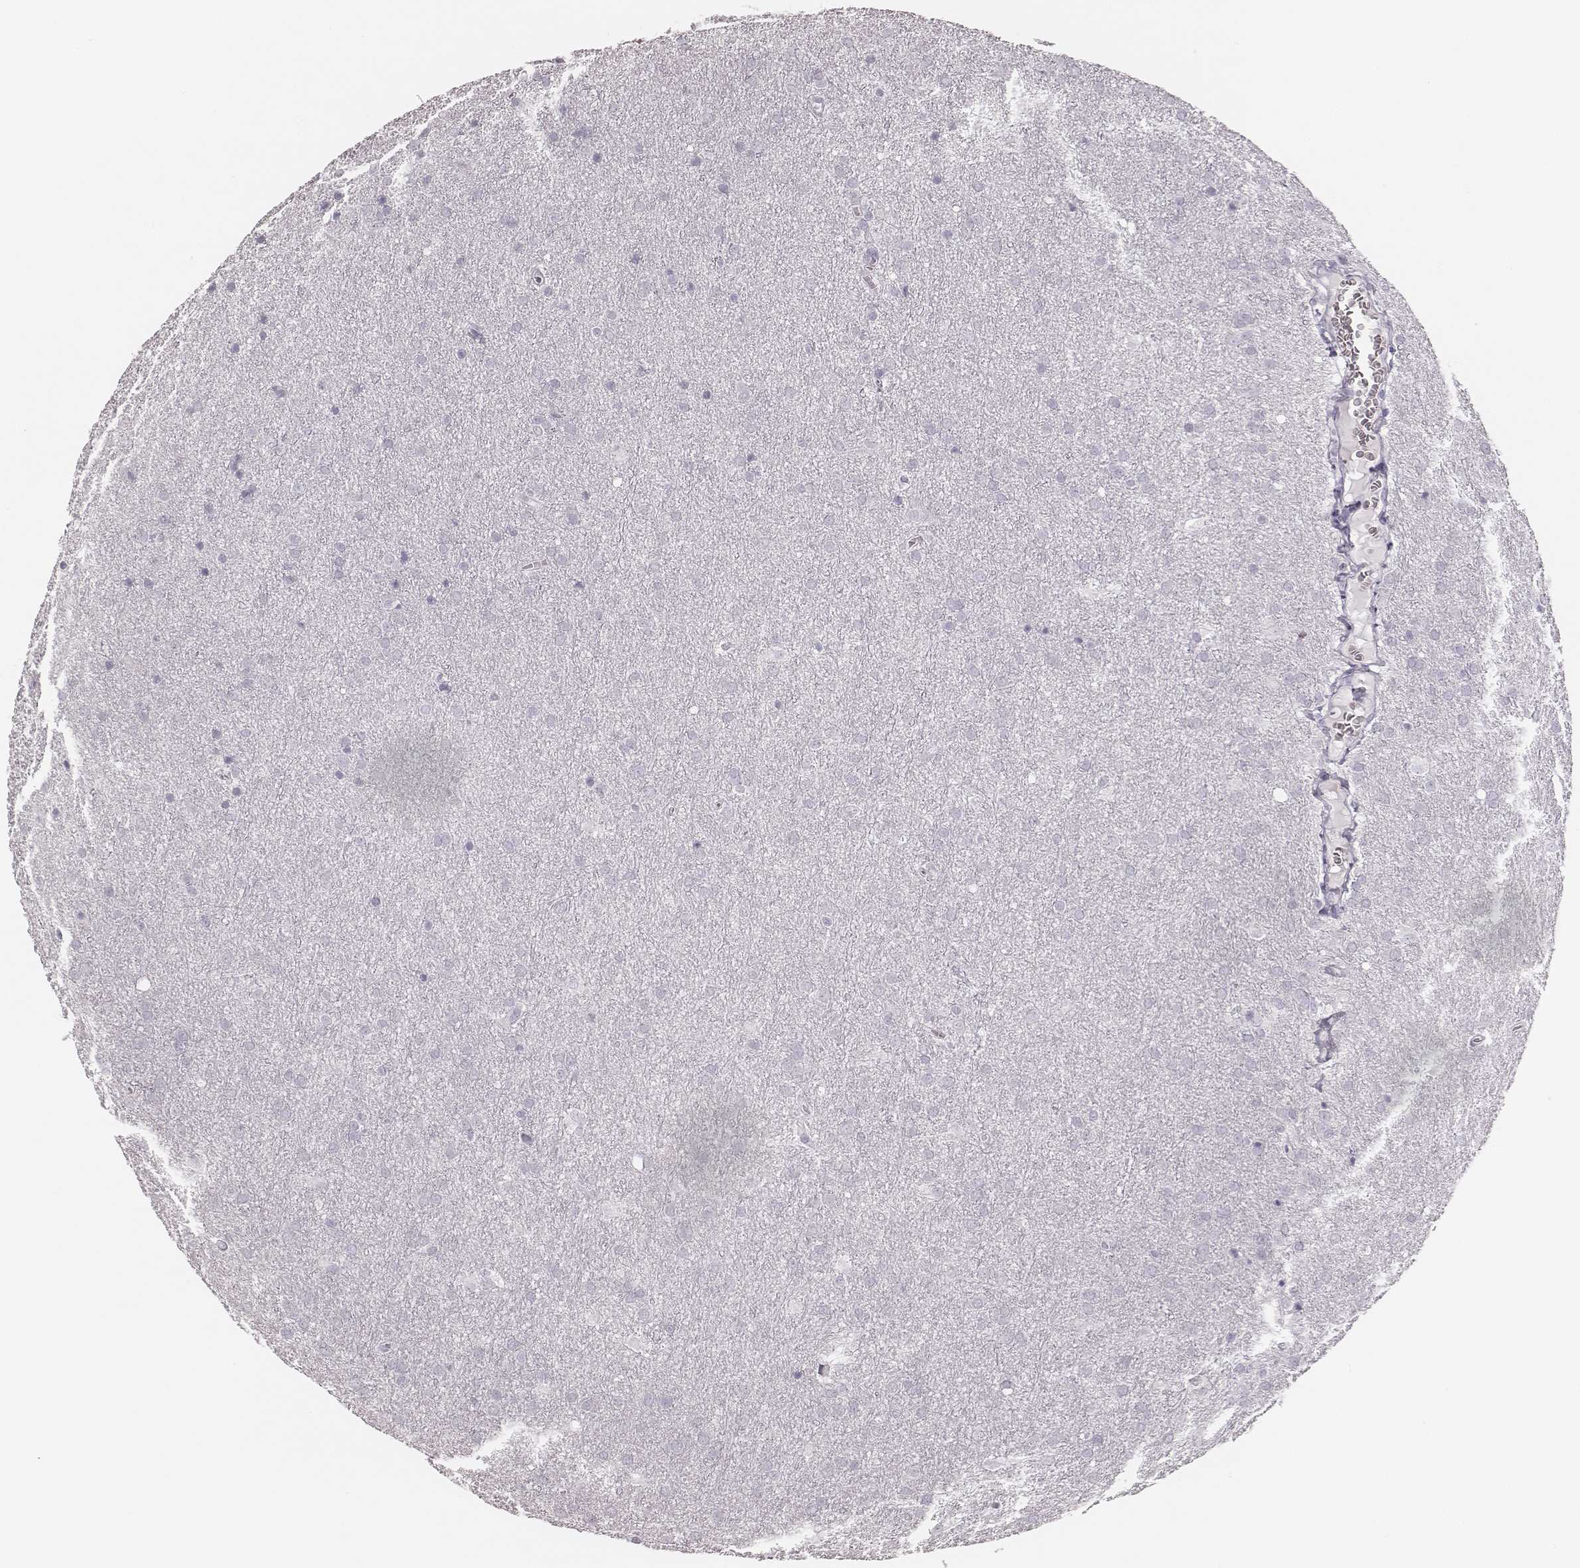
{"staining": {"intensity": "negative", "quantity": "none", "location": "none"}, "tissue": "glioma", "cell_type": "Tumor cells", "image_type": "cancer", "snomed": [{"axis": "morphology", "description": "Glioma, malignant, Low grade"}, {"axis": "topography", "description": "Brain"}], "caption": "This is an immunohistochemistry (IHC) micrograph of glioma. There is no staining in tumor cells.", "gene": "MSX1", "patient": {"sex": "female", "age": 32}}